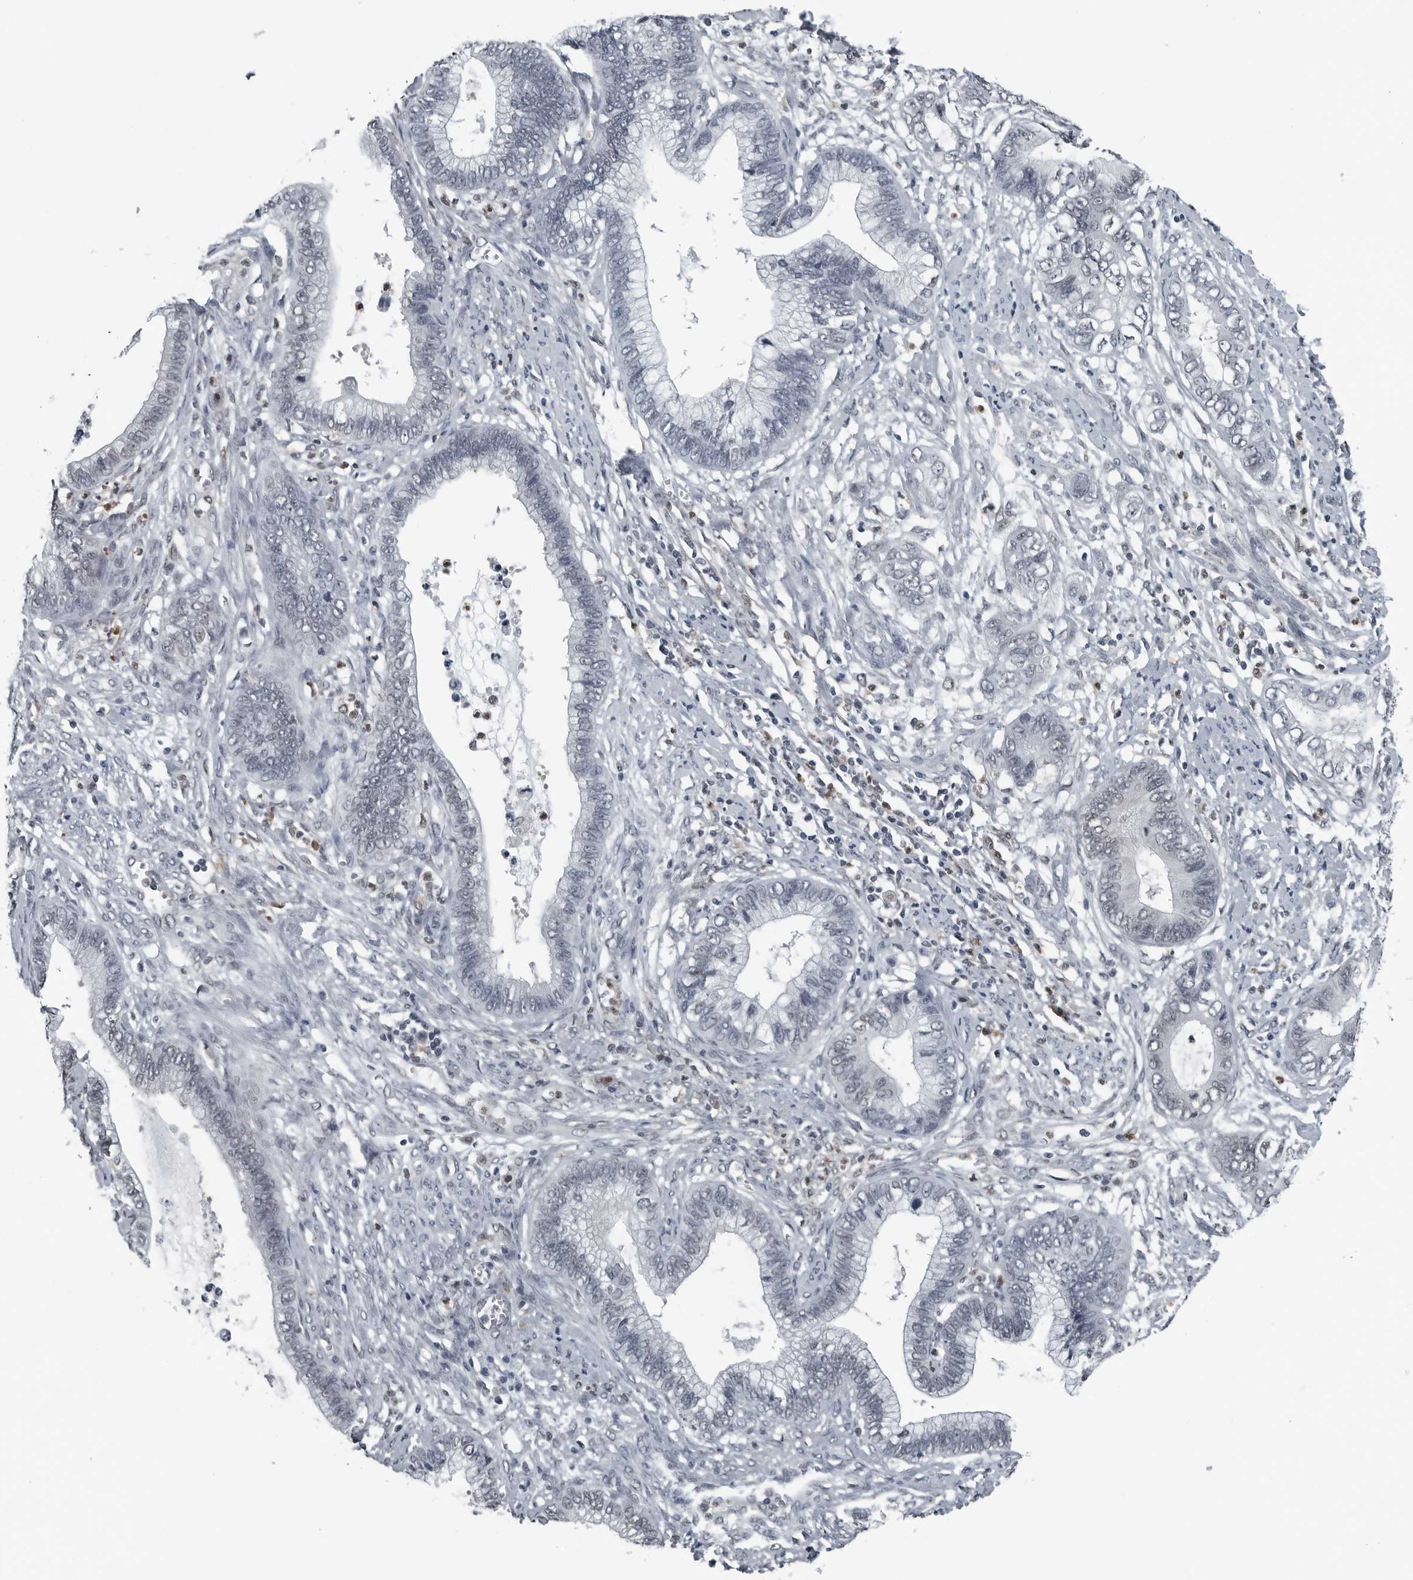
{"staining": {"intensity": "weak", "quantity": "25%-75%", "location": "nuclear"}, "tissue": "cervical cancer", "cell_type": "Tumor cells", "image_type": "cancer", "snomed": [{"axis": "morphology", "description": "Adenocarcinoma, NOS"}, {"axis": "topography", "description": "Cervix"}], "caption": "Immunohistochemistry image of neoplastic tissue: human cervical cancer (adenocarcinoma) stained using IHC shows low levels of weak protein expression localized specifically in the nuclear of tumor cells, appearing as a nuclear brown color.", "gene": "AKR1A1", "patient": {"sex": "female", "age": 44}}